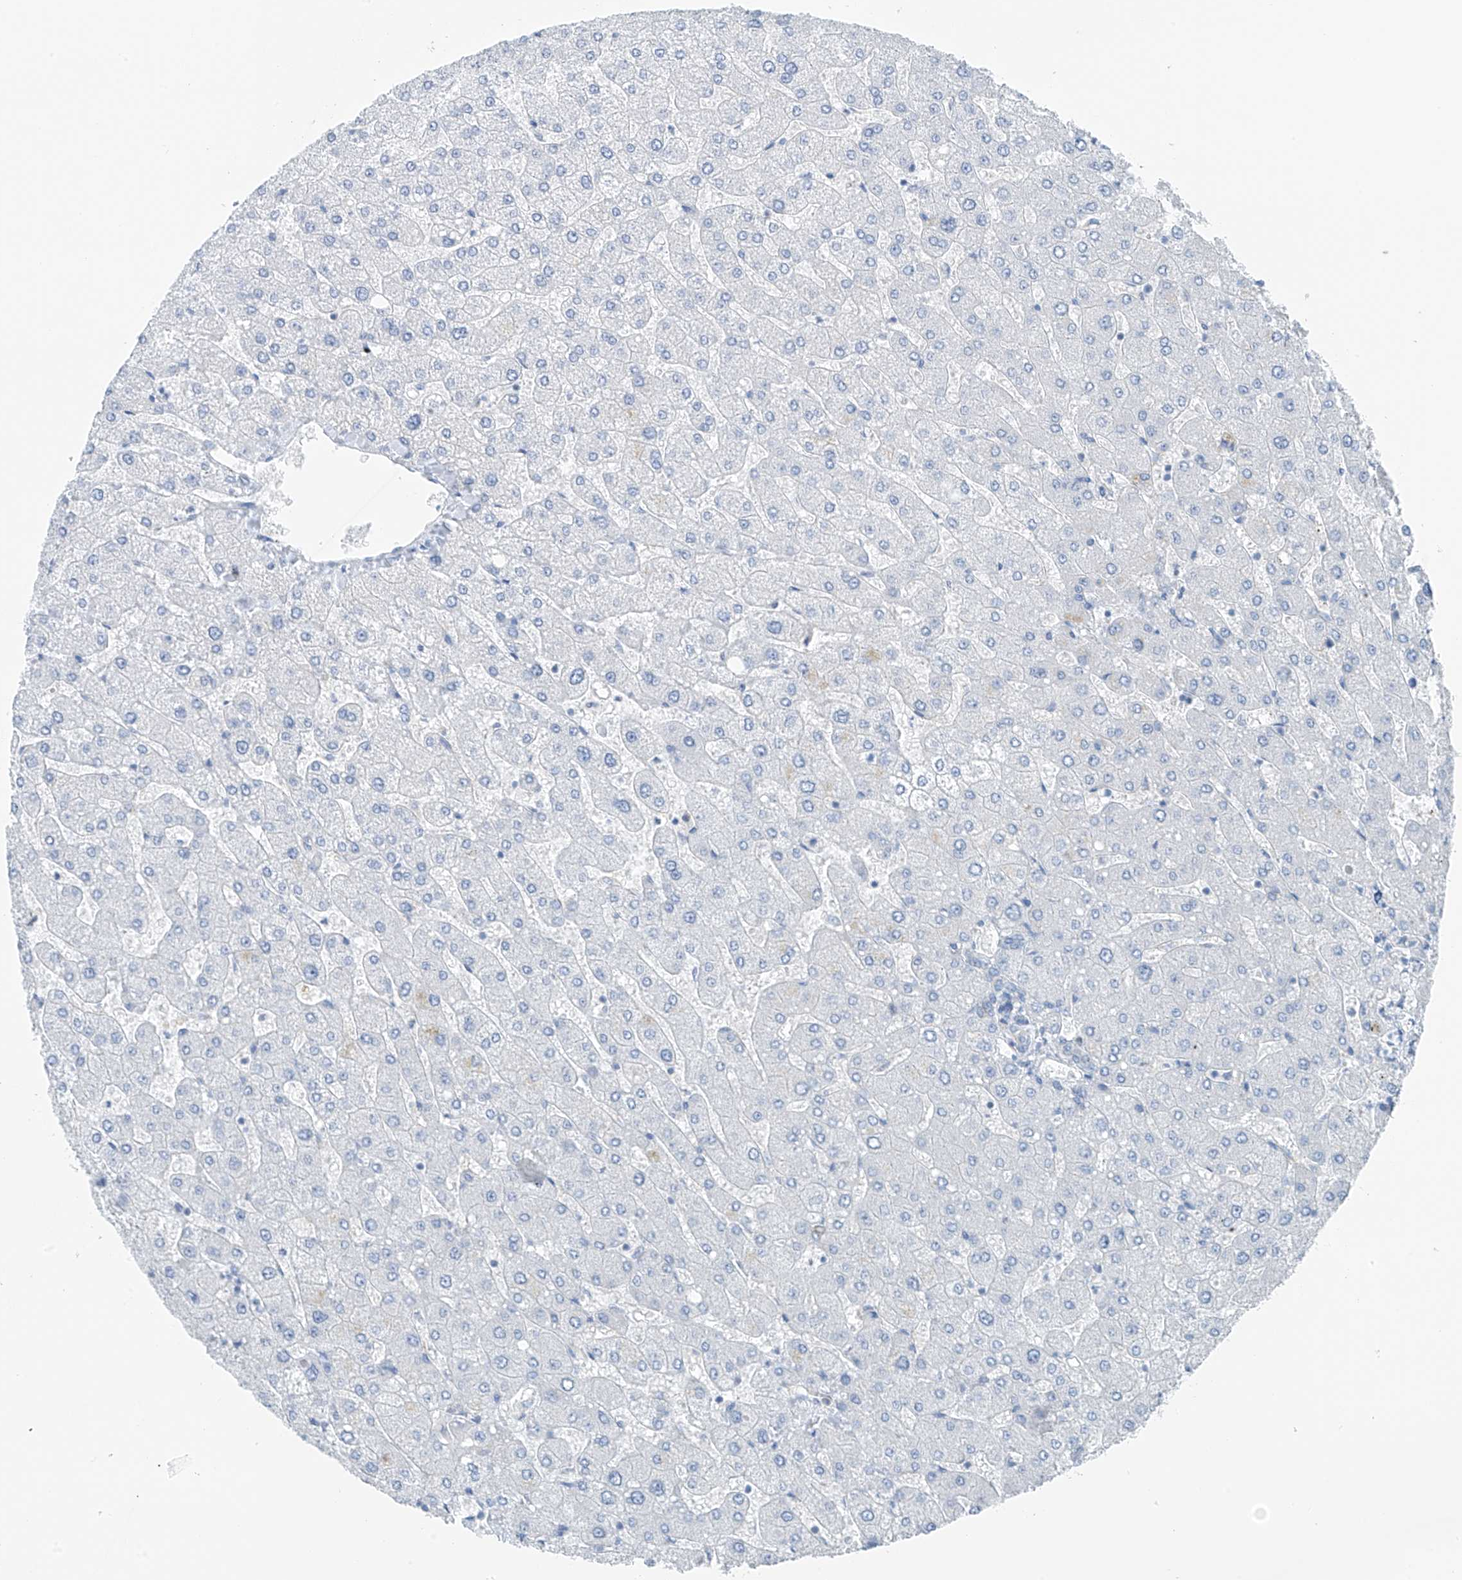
{"staining": {"intensity": "negative", "quantity": "none", "location": "none"}, "tissue": "liver", "cell_type": "Cholangiocytes", "image_type": "normal", "snomed": [{"axis": "morphology", "description": "Normal tissue, NOS"}, {"axis": "topography", "description": "Liver"}], "caption": "Micrograph shows no significant protein staining in cholangiocytes of unremarkable liver. (DAB immunohistochemistry (IHC) visualized using brightfield microscopy, high magnification).", "gene": "RCN2", "patient": {"sex": "male", "age": 55}}